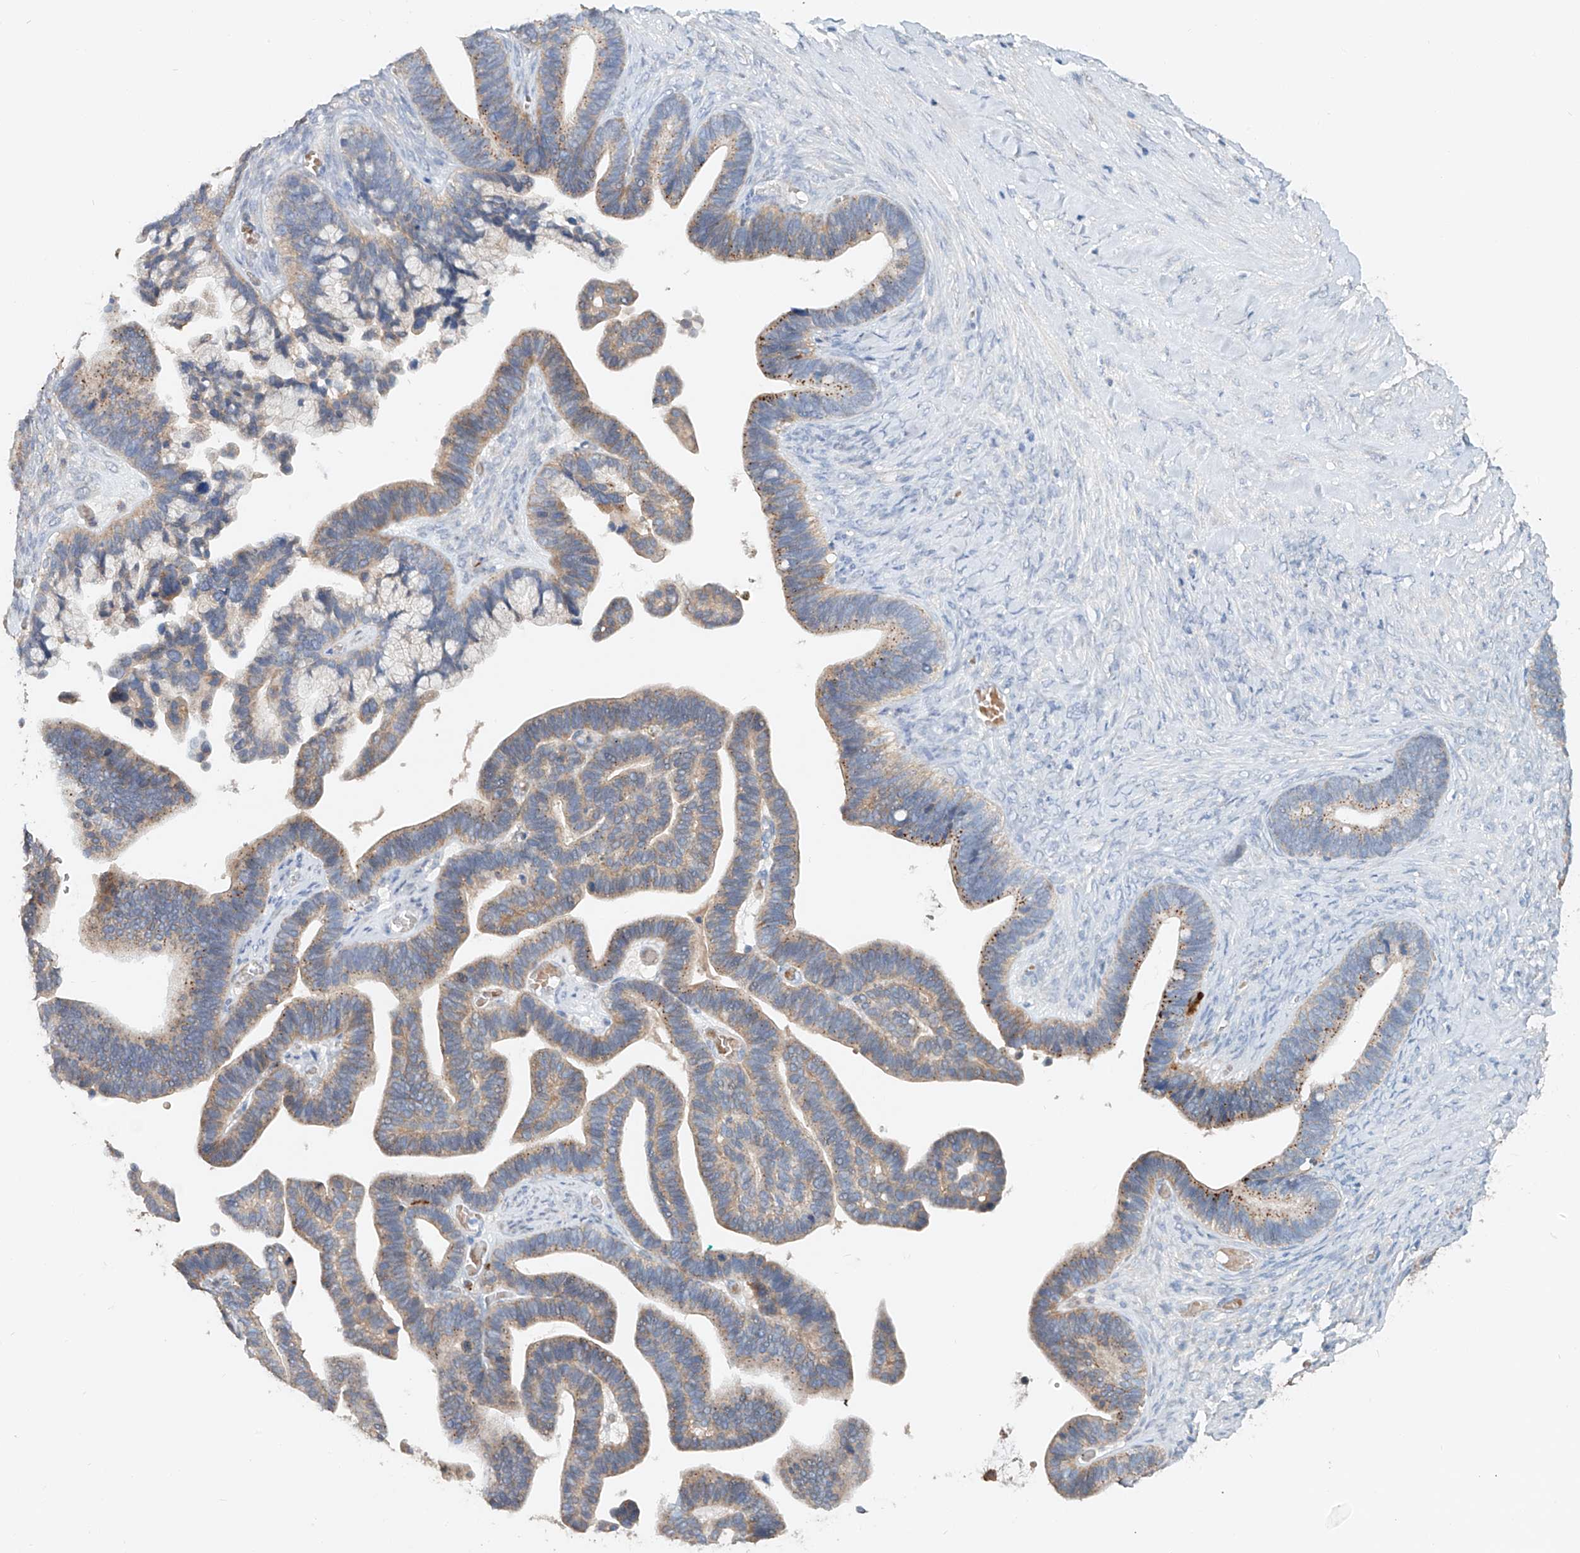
{"staining": {"intensity": "moderate", "quantity": "25%-75%", "location": "cytoplasmic/membranous"}, "tissue": "ovarian cancer", "cell_type": "Tumor cells", "image_type": "cancer", "snomed": [{"axis": "morphology", "description": "Cystadenocarcinoma, serous, NOS"}, {"axis": "topography", "description": "Ovary"}], "caption": "Immunohistochemical staining of ovarian cancer exhibits moderate cytoplasmic/membranous protein expression in approximately 25%-75% of tumor cells.", "gene": "TRIM47", "patient": {"sex": "female", "age": 56}}